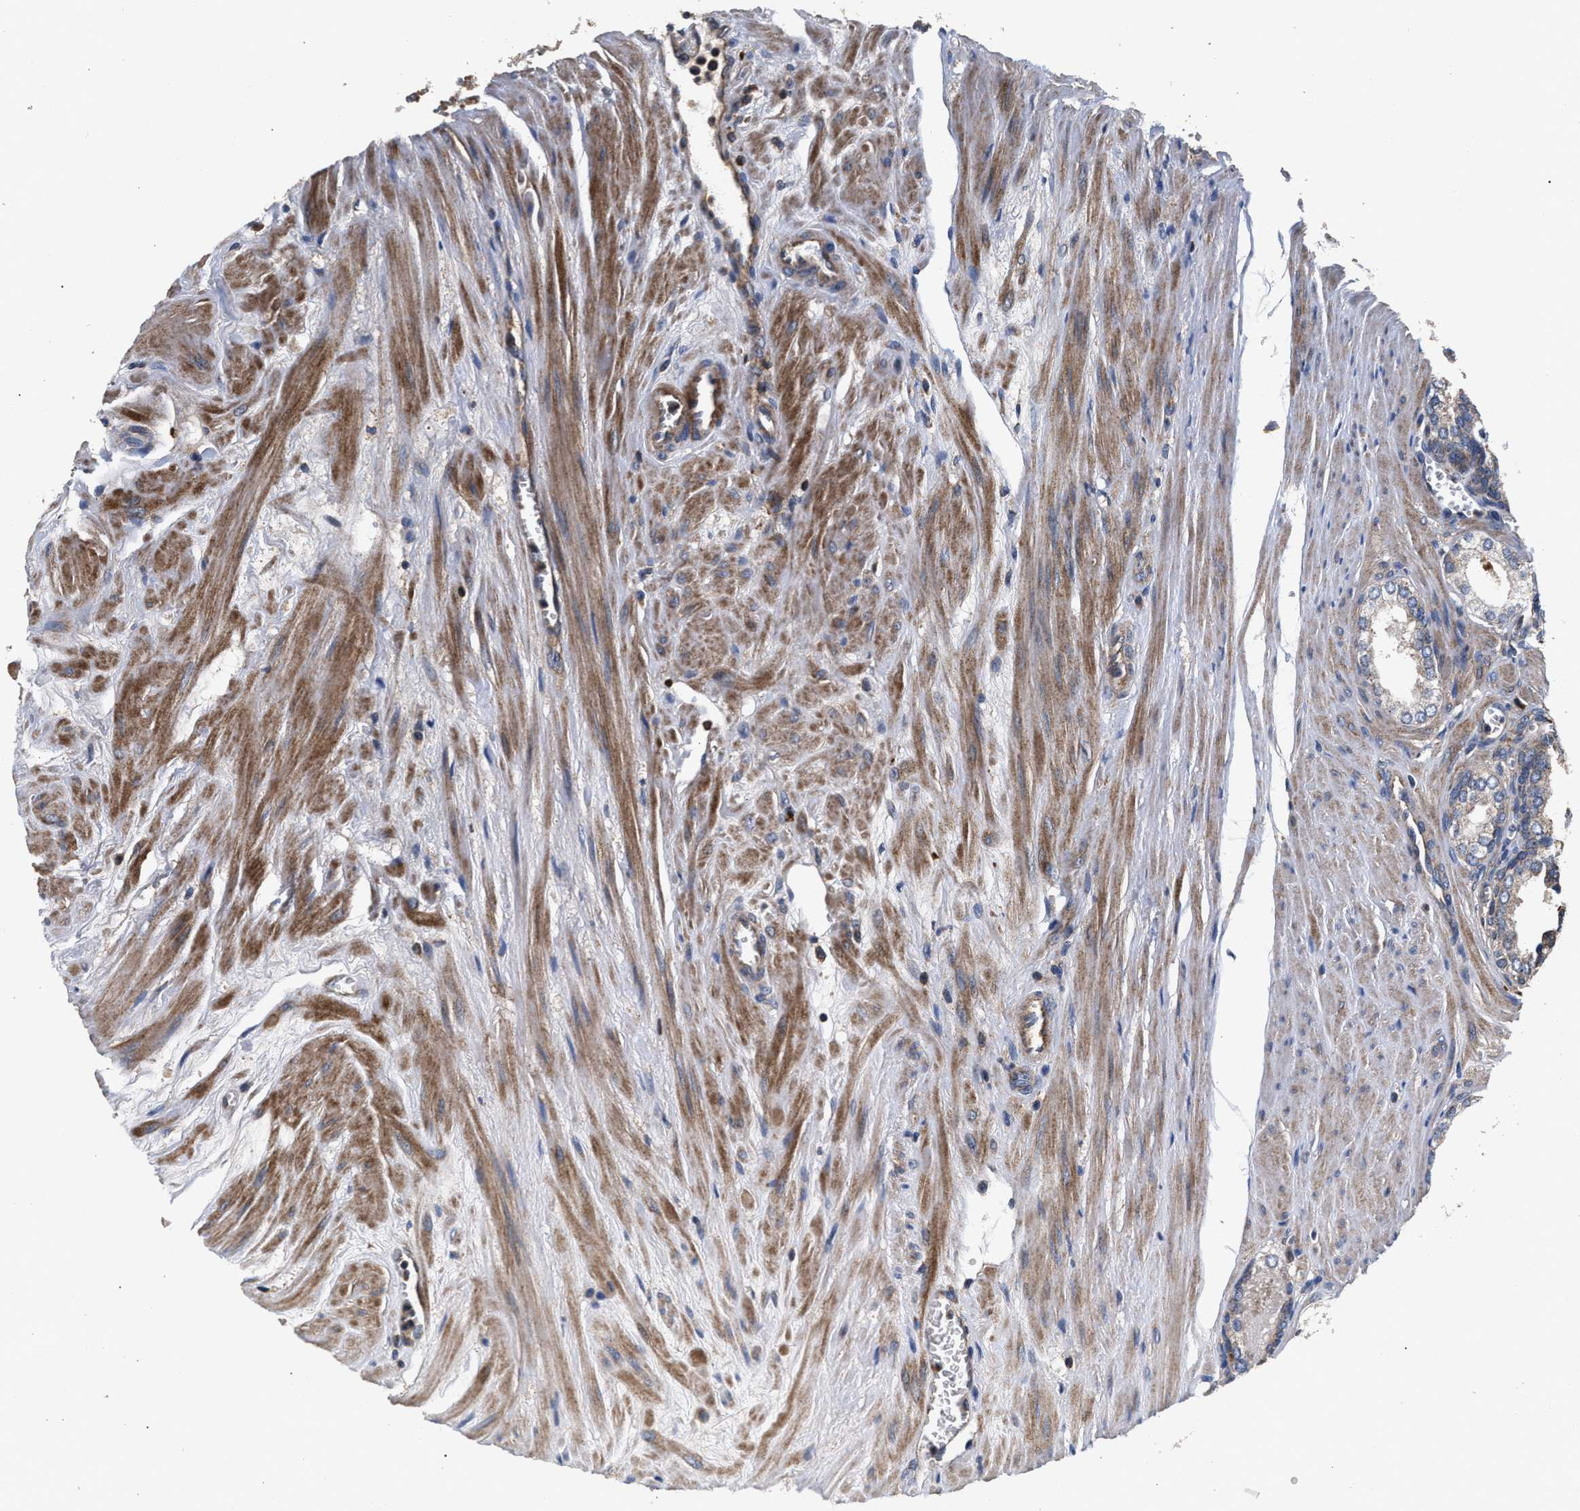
{"staining": {"intensity": "moderate", "quantity": ">75%", "location": "cytoplasmic/membranous"}, "tissue": "prostate cancer", "cell_type": "Tumor cells", "image_type": "cancer", "snomed": [{"axis": "morphology", "description": "Adenocarcinoma, Low grade"}, {"axis": "topography", "description": "Prostate"}], "caption": "Protein staining demonstrates moderate cytoplasmic/membranous expression in about >75% of tumor cells in prostate cancer.", "gene": "NFKB2", "patient": {"sex": "male", "age": 57}}